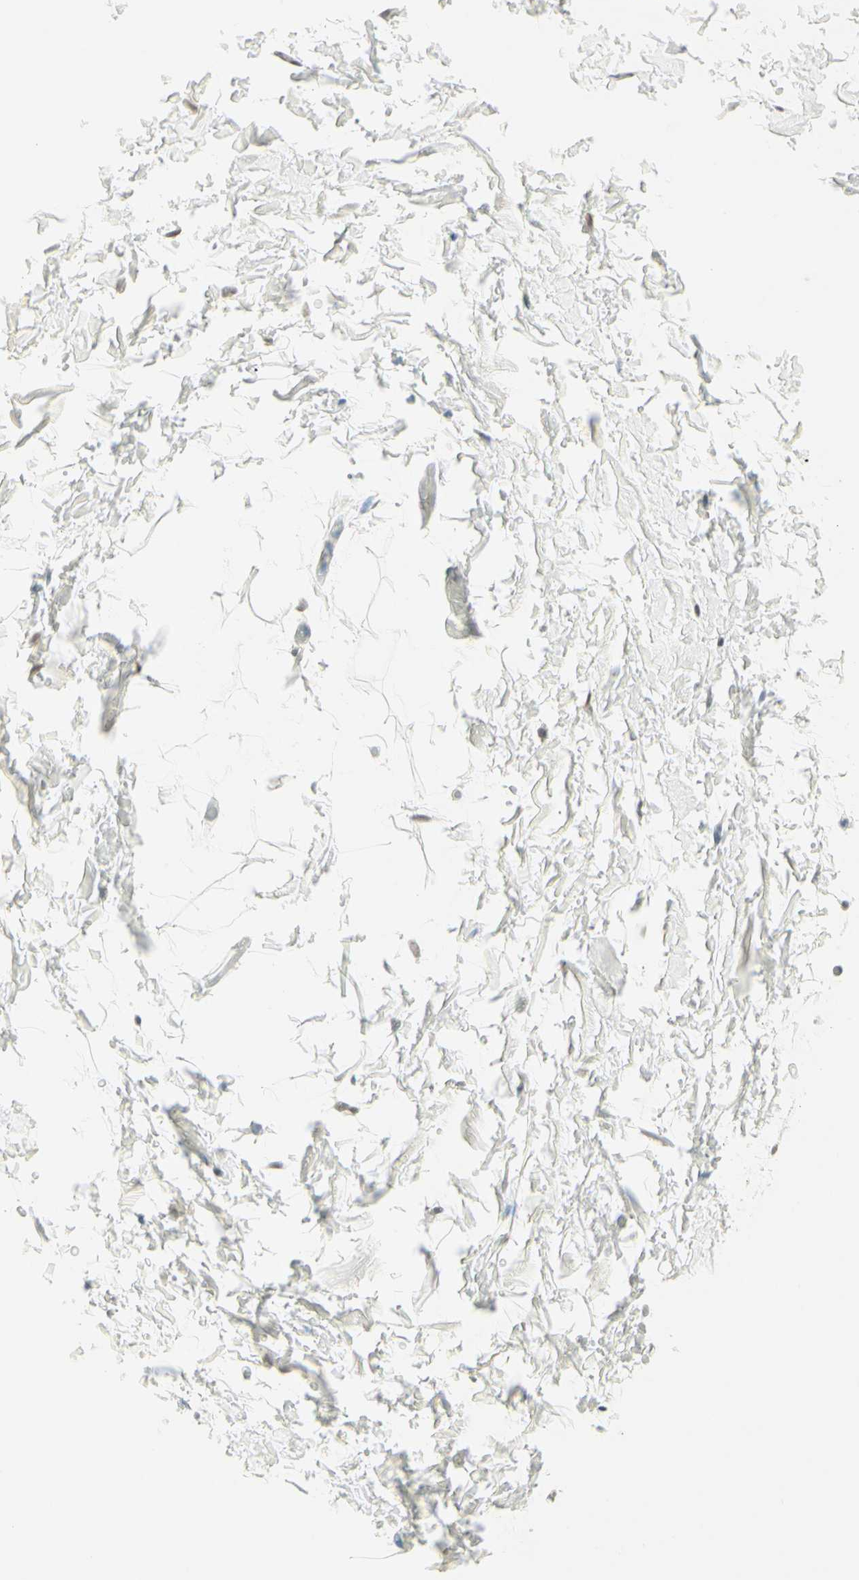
{"staining": {"intensity": "negative", "quantity": "none", "location": "none"}, "tissue": "adipose tissue", "cell_type": "Adipocytes", "image_type": "normal", "snomed": [{"axis": "morphology", "description": "Normal tissue, NOS"}, {"axis": "topography", "description": "Soft tissue"}], "caption": "IHC of unremarkable human adipose tissue shows no positivity in adipocytes. The staining is performed using DAB (3,3'-diaminobenzidine) brown chromogen with nuclei counter-stained in using hematoxylin.", "gene": "PMS2", "patient": {"sex": "male", "age": 72}}